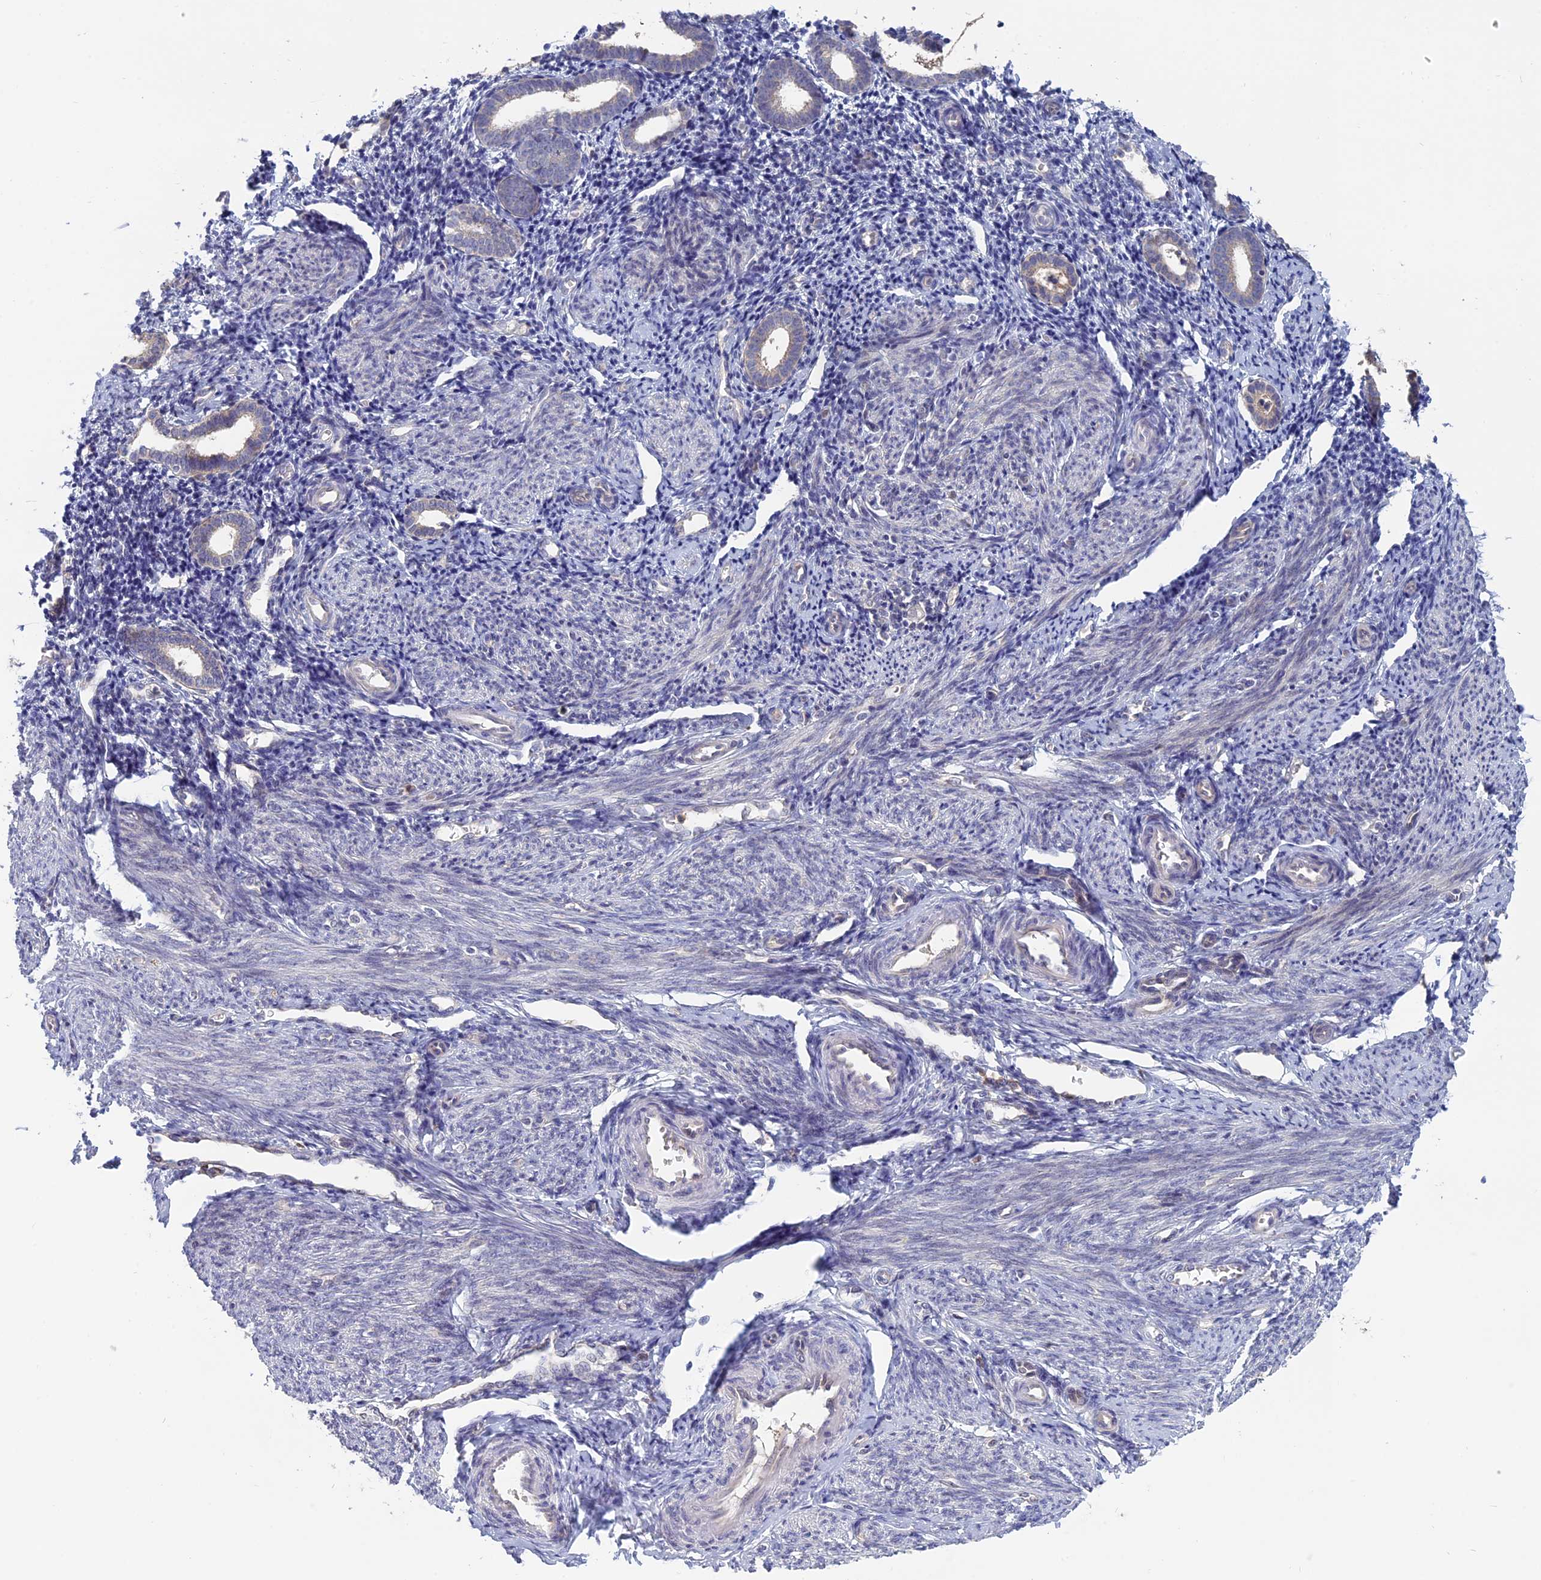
{"staining": {"intensity": "weak", "quantity": "<25%", "location": "cytoplasmic/membranous"}, "tissue": "endometrium", "cell_type": "Cells in endometrial stroma", "image_type": "normal", "snomed": [{"axis": "morphology", "description": "Normal tissue, NOS"}, {"axis": "topography", "description": "Endometrium"}], "caption": "IHC photomicrograph of unremarkable endometrium: endometrium stained with DAB reveals no significant protein staining in cells in endometrial stroma.", "gene": "TMEM208", "patient": {"sex": "female", "age": 56}}